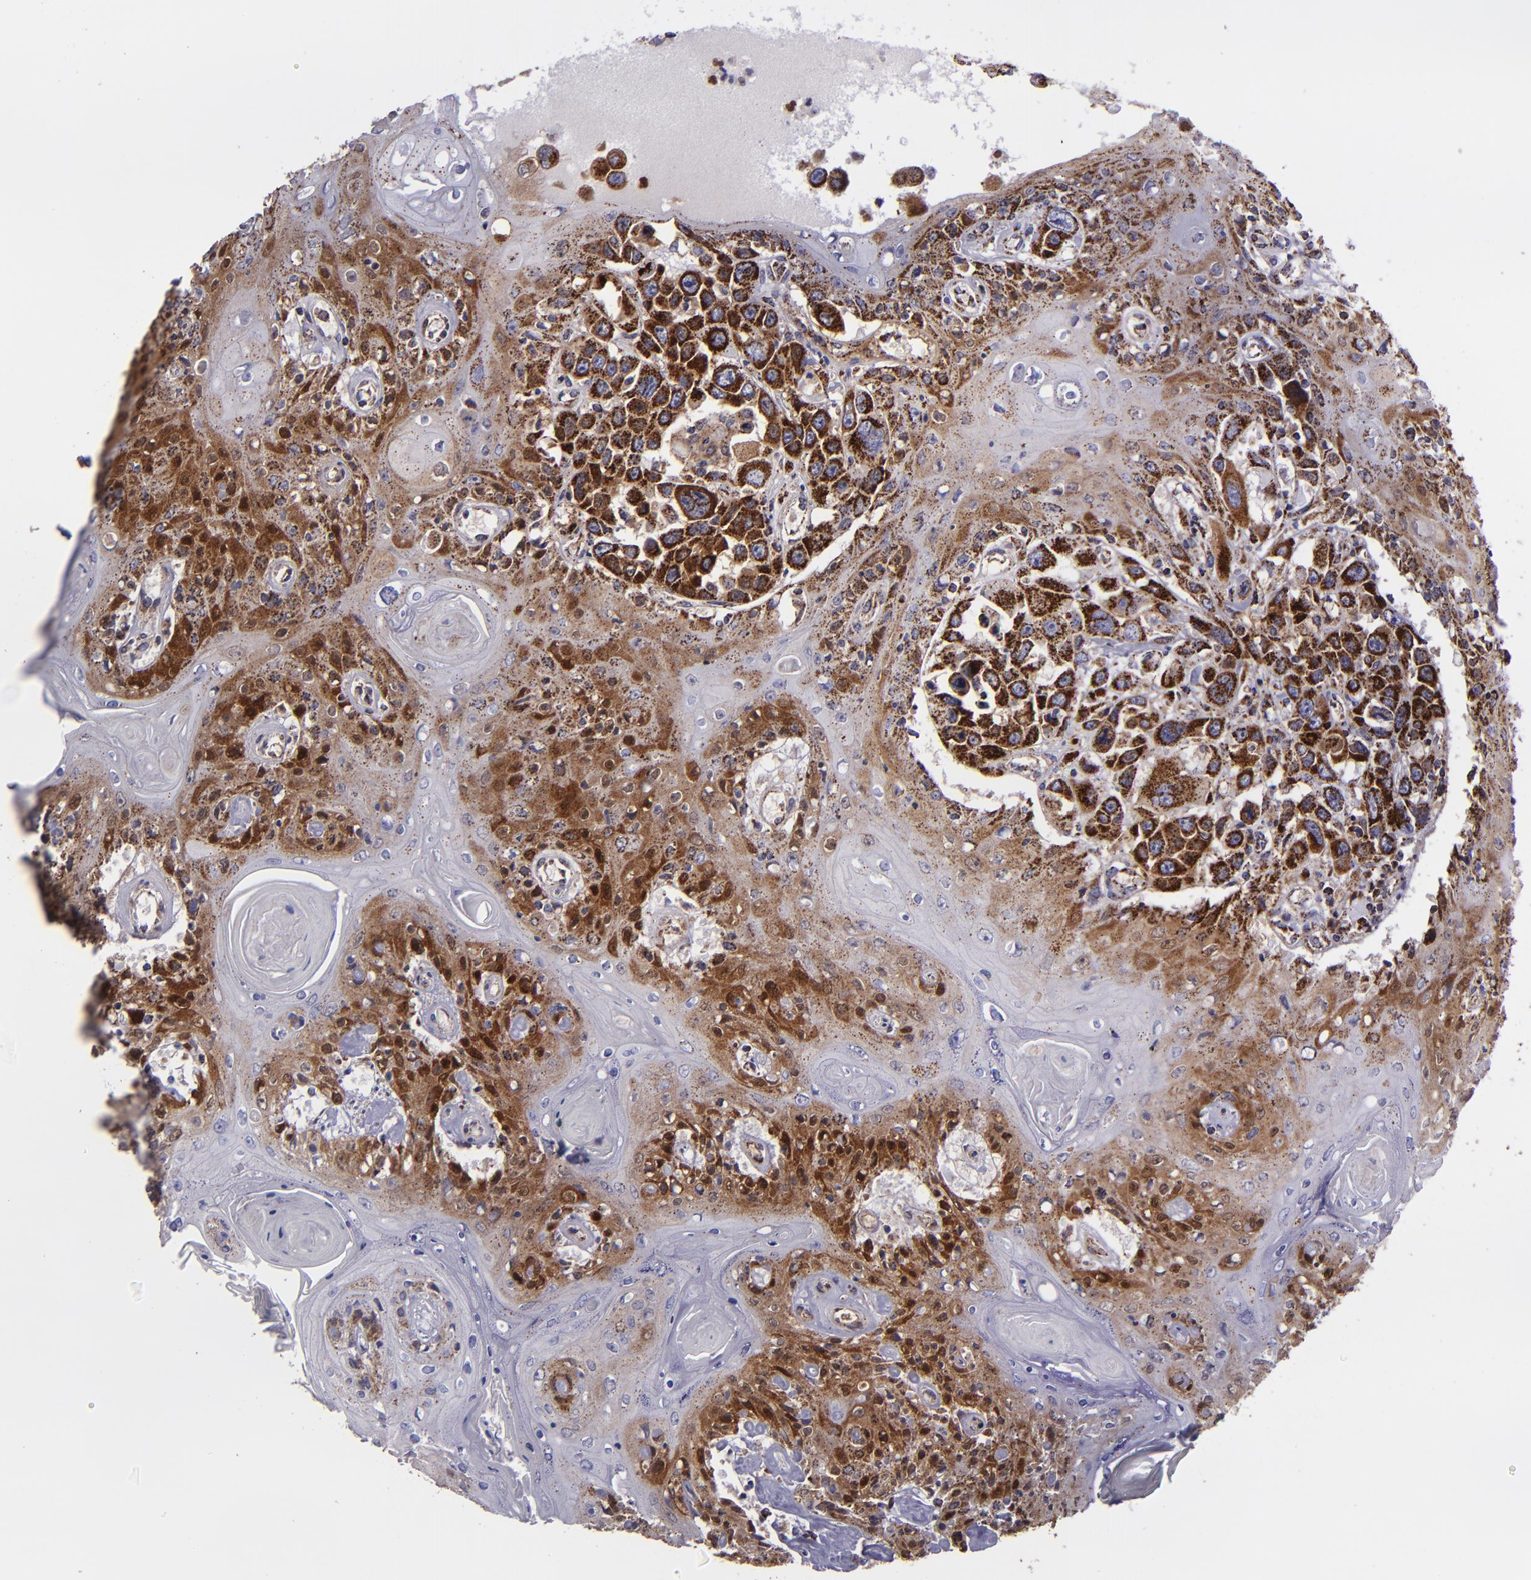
{"staining": {"intensity": "strong", "quantity": ">75%", "location": "cytoplasmic/membranous"}, "tissue": "head and neck cancer", "cell_type": "Tumor cells", "image_type": "cancer", "snomed": [{"axis": "morphology", "description": "Squamous cell carcinoma, NOS"}, {"axis": "topography", "description": "Oral tissue"}, {"axis": "topography", "description": "Head-Neck"}], "caption": "Strong cytoplasmic/membranous staining for a protein is identified in approximately >75% of tumor cells of squamous cell carcinoma (head and neck) using immunohistochemistry (IHC).", "gene": "HSPD1", "patient": {"sex": "female", "age": 76}}